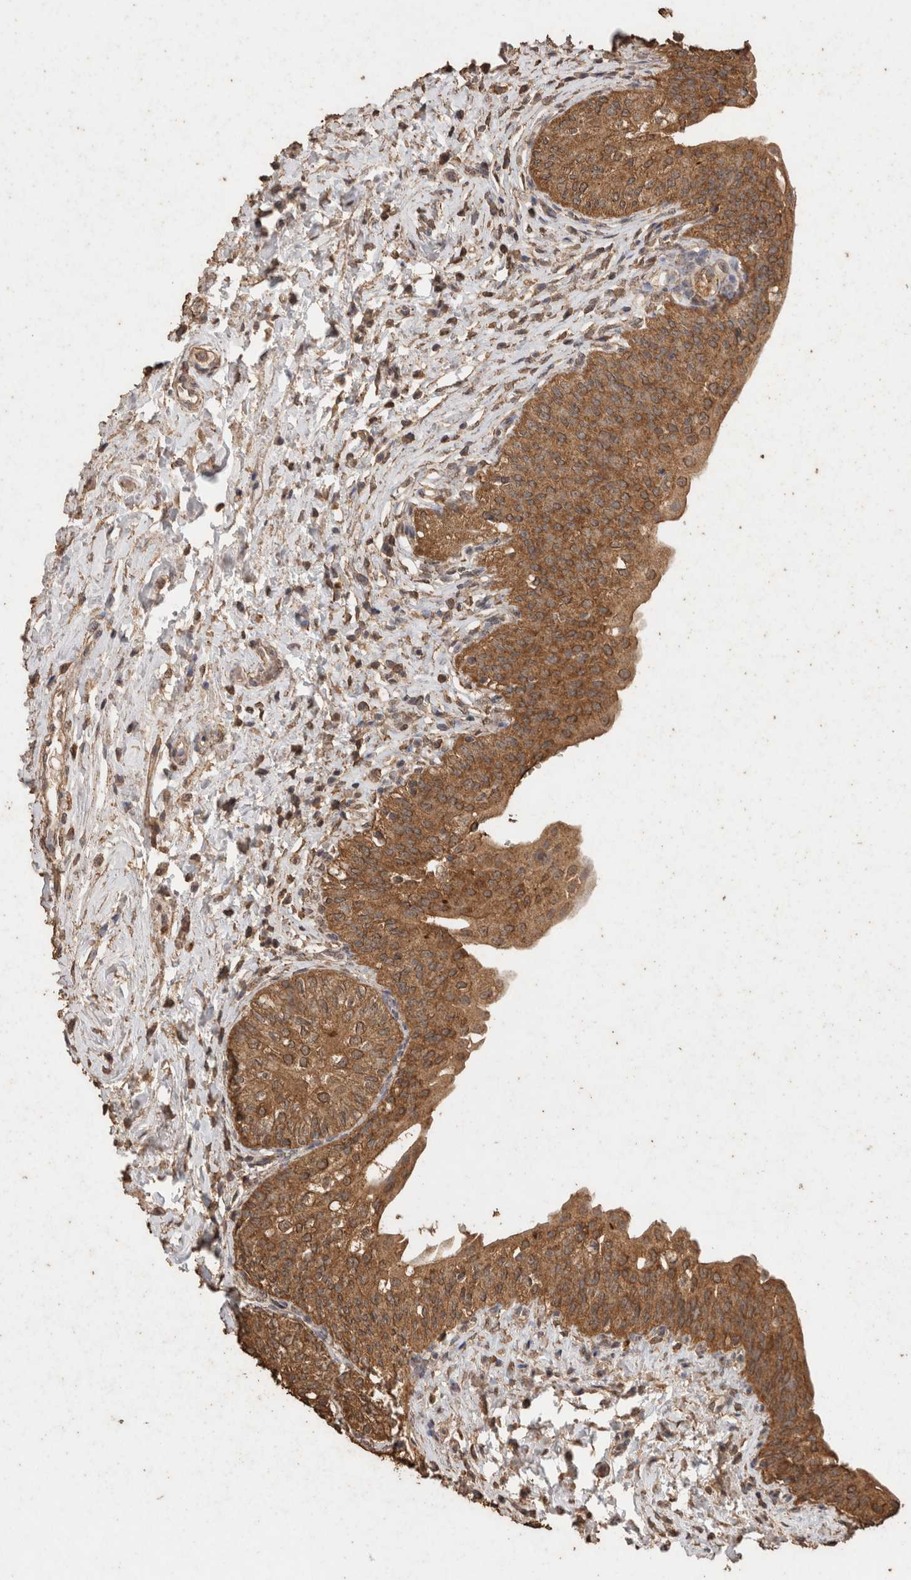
{"staining": {"intensity": "moderate", "quantity": ">75%", "location": "cytoplasmic/membranous"}, "tissue": "urinary bladder", "cell_type": "Urothelial cells", "image_type": "normal", "snomed": [{"axis": "morphology", "description": "Normal tissue, NOS"}, {"axis": "topography", "description": "Urinary bladder"}], "caption": "DAB immunohistochemical staining of unremarkable urinary bladder reveals moderate cytoplasmic/membranous protein expression in about >75% of urothelial cells. Immunohistochemistry stains the protein in brown and the nuclei are stained blue.", "gene": "CX3CL1", "patient": {"sex": "male", "age": 83}}